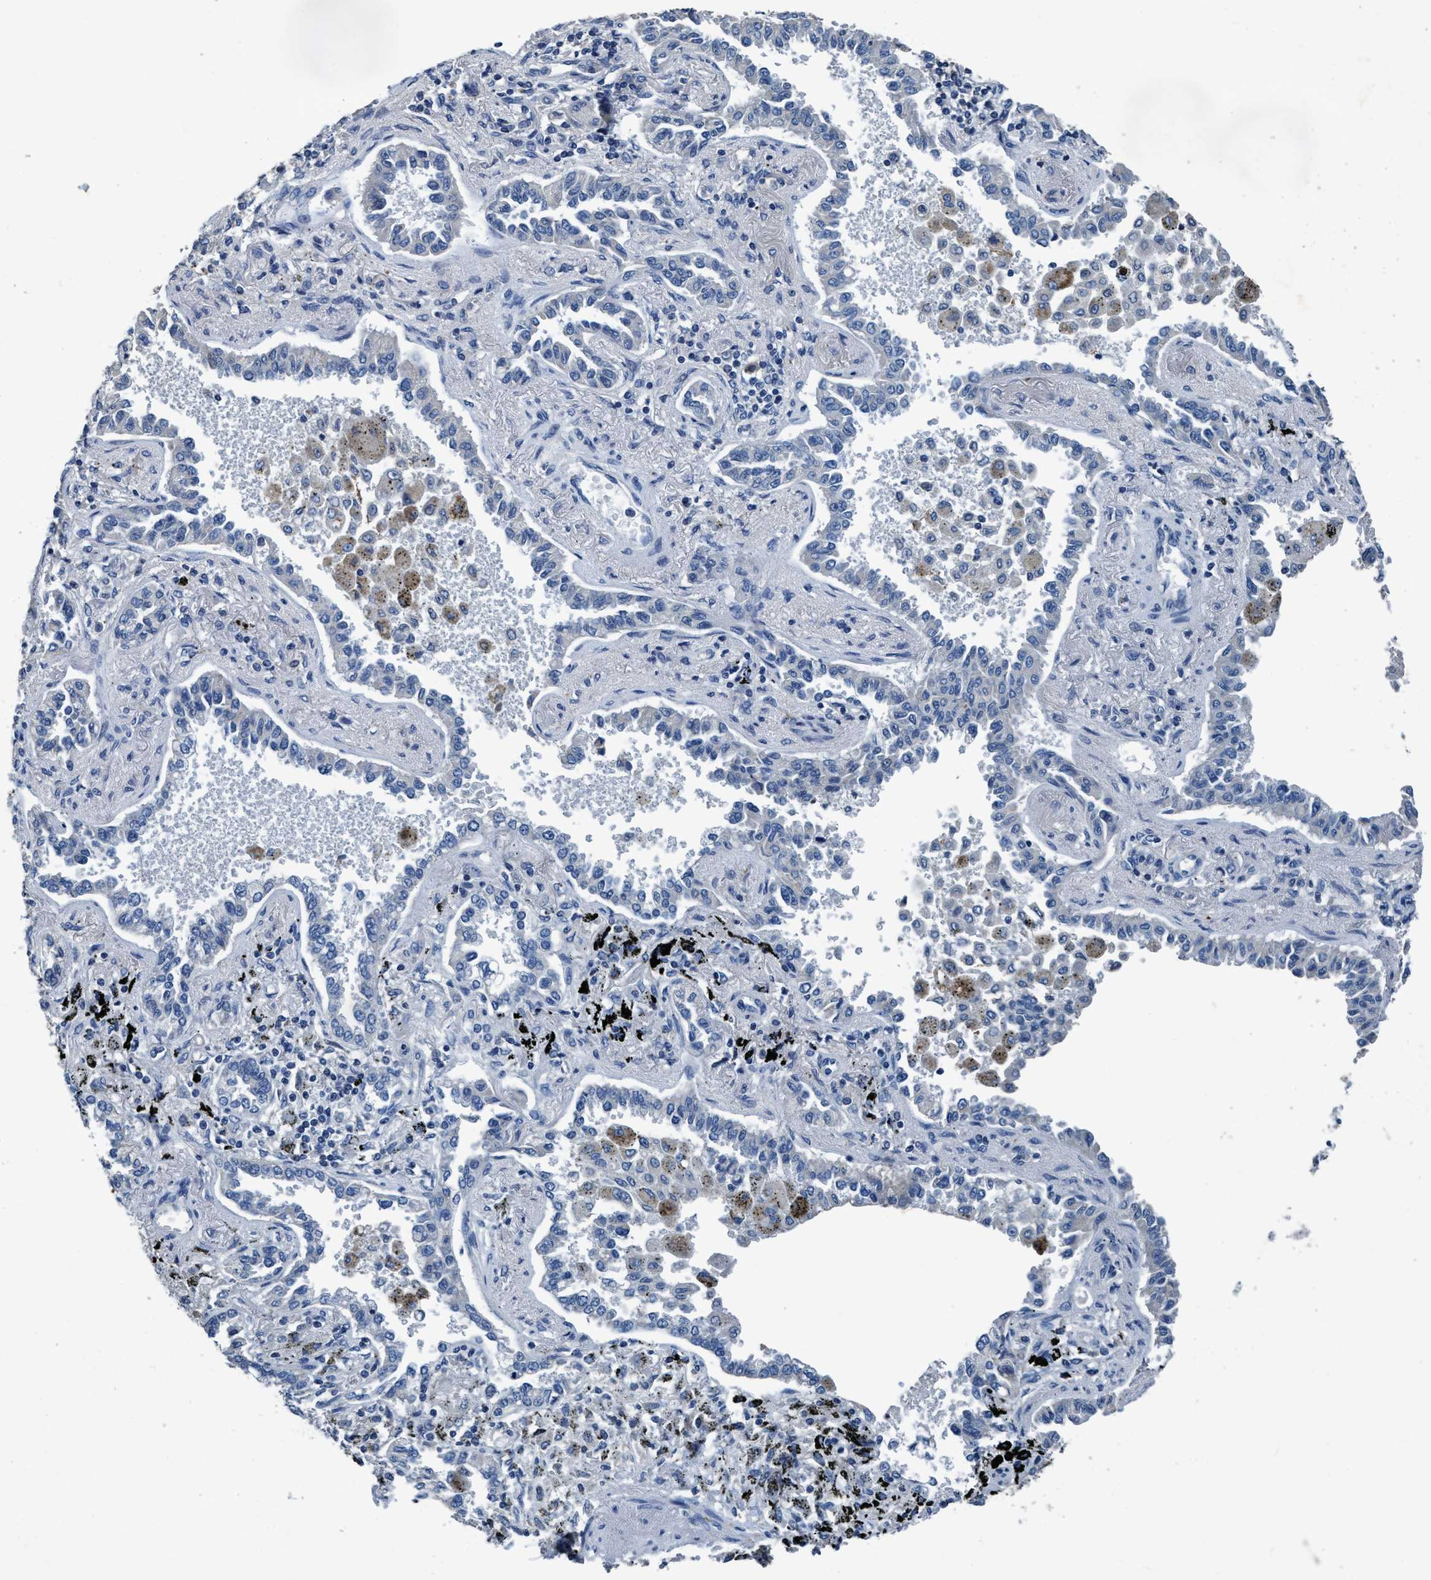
{"staining": {"intensity": "negative", "quantity": "none", "location": "none"}, "tissue": "lung cancer", "cell_type": "Tumor cells", "image_type": "cancer", "snomed": [{"axis": "morphology", "description": "Normal tissue, NOS"}, {"axis": "morphology", "description": "Adenocarcinoma, NOS"}, {"axis": "topography", "description": "Lung"}], "caption": "High magnification brightfield microscopy of lung adenocarcinoma stained with DAB (brown) and counterstained with hematoxylin (blue): tumor cells show no significant staining. (Stains: DAB (3,3'-diaminobenzidine) immunohistochemistry with hematoxylin counter stain, Microscopy: brightfield microscopy at high magnification).", "gene": "ANKFN1", "patient": {"sex": "male", "age": 59}}